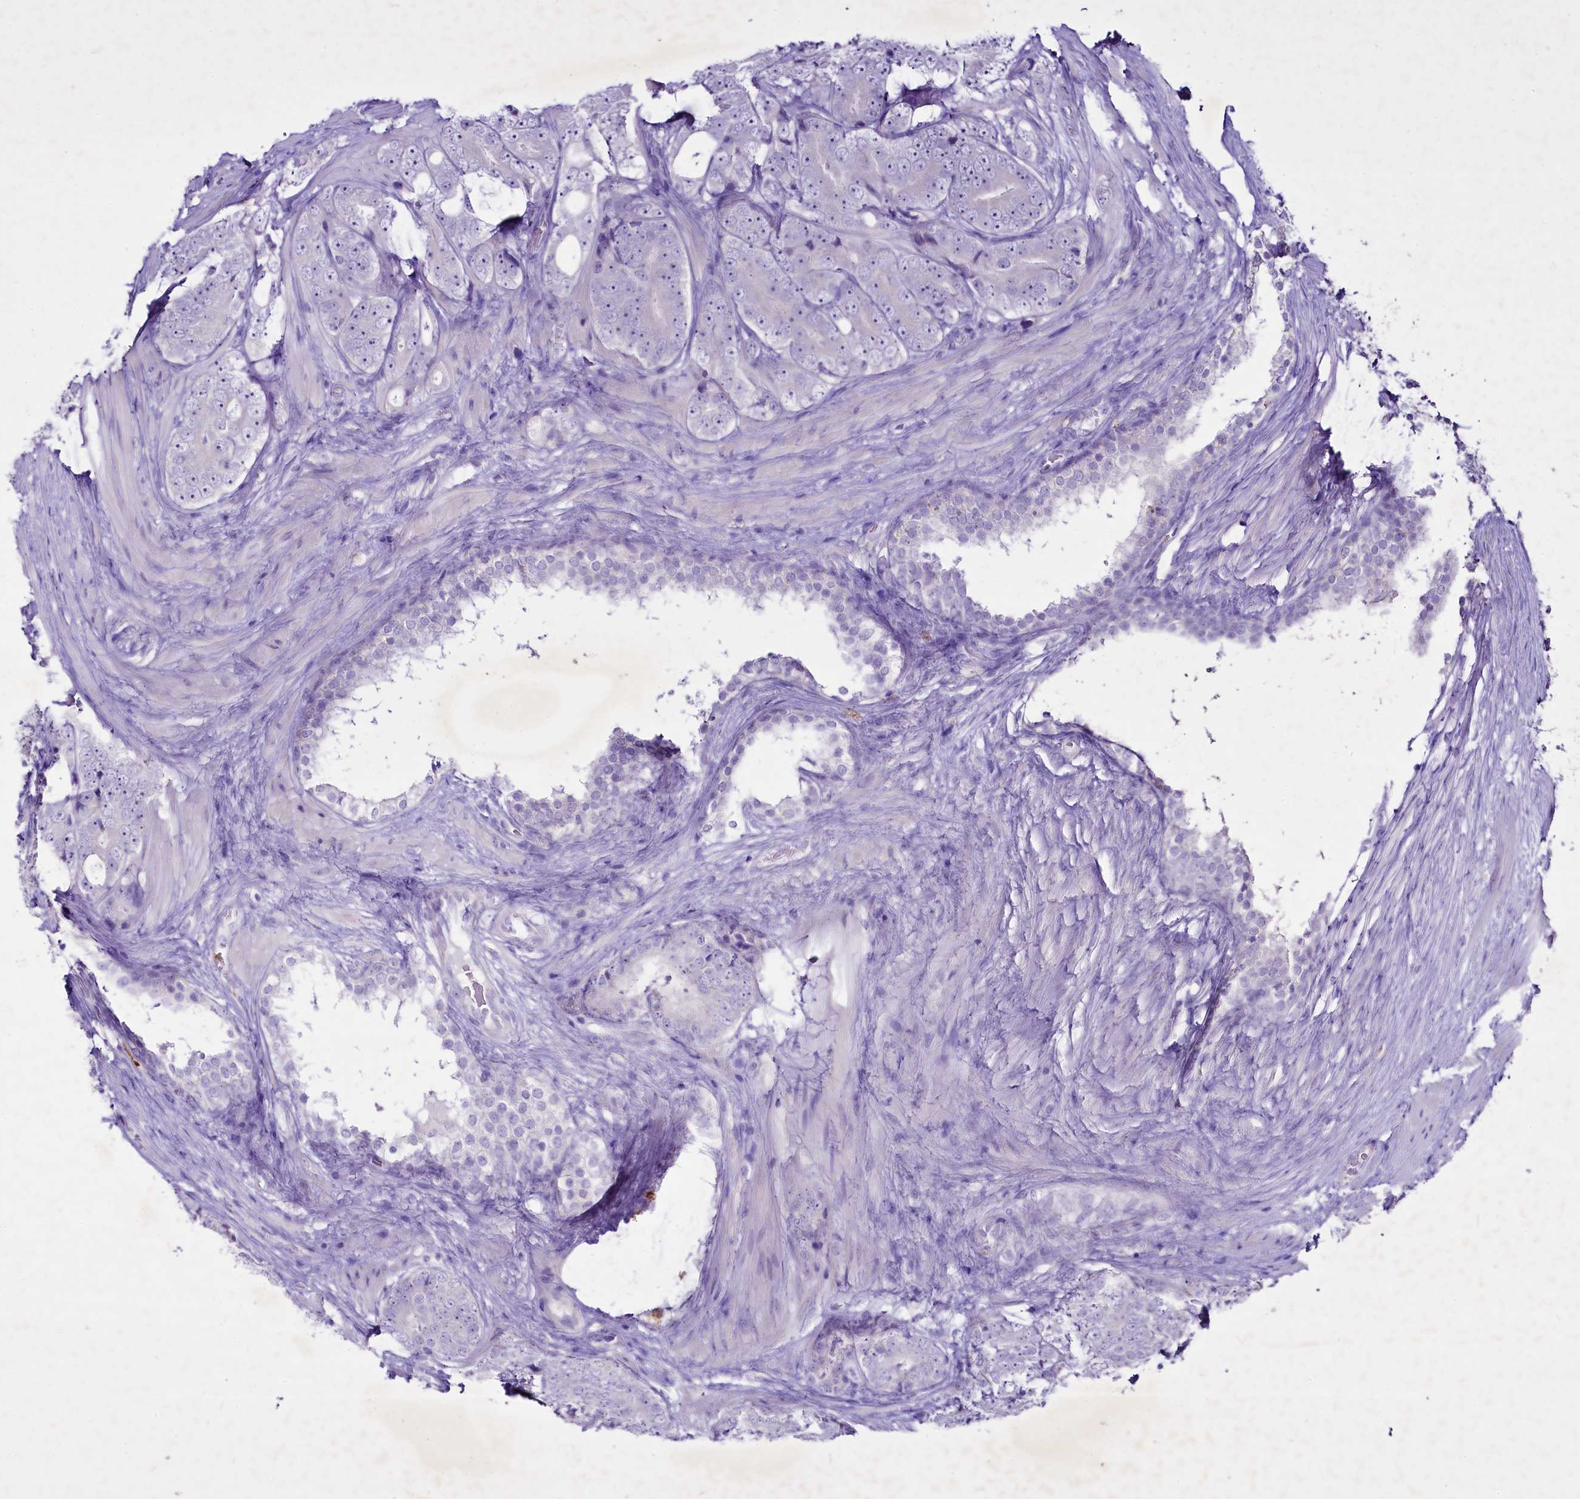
{"staining": {"intensity": "negative", "quantity": "none", "location": "none"}, "tissue": "prostate cancer", "cell_type": "Tumor cells", "image_type": "cancer", "snomed": [{"axis": "morphology", "description": "Adenocarcinoma, High grade"}, {"axis": "topography", "description": "Prostate"}], "caption": "Protein analysis of prostate cancer (high-grade adenocarcinoma) shows no significant positivity in tumor cells.", "gene": "FAM209B", "patient": {"sex": "male", "age": 56}}